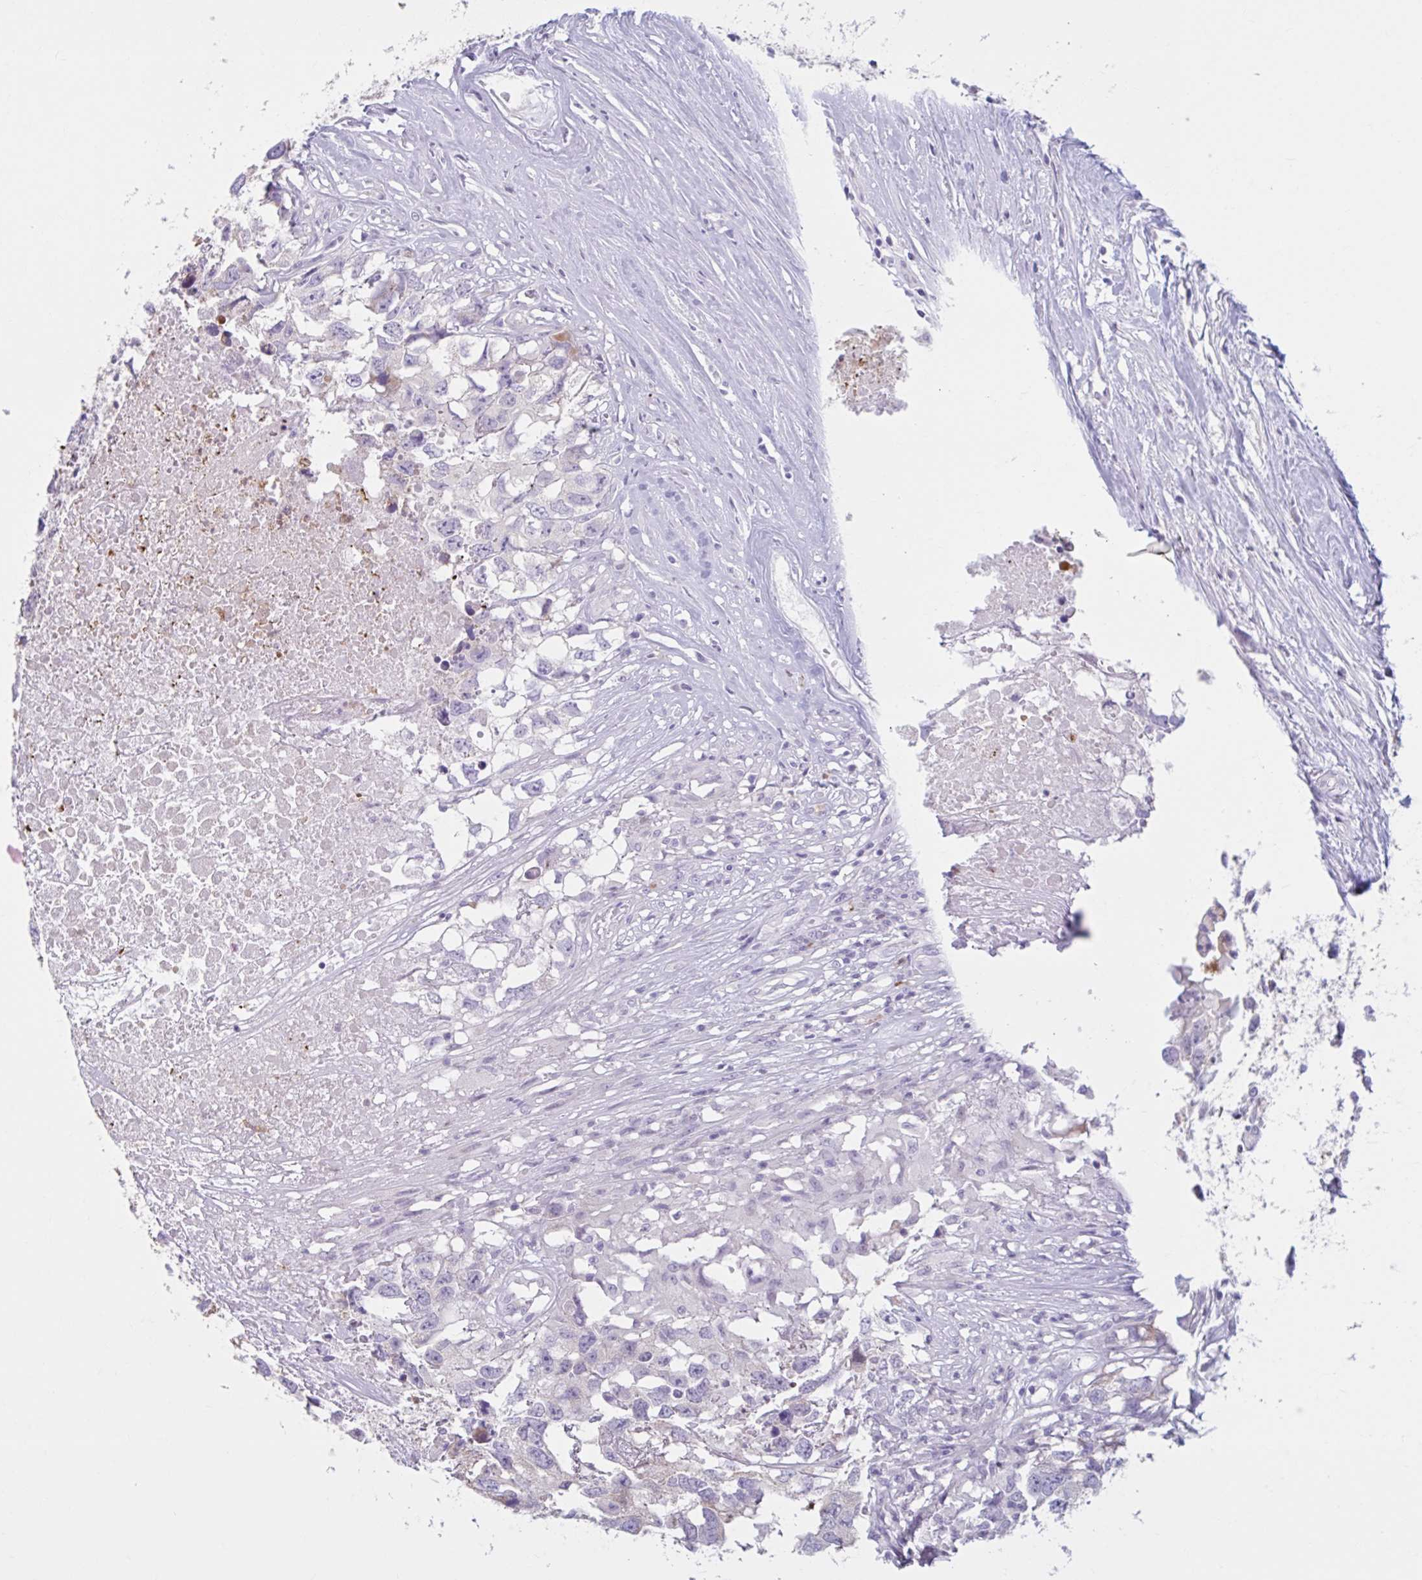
{"staining": {"intensity": "negative", "quantity": "none", "location": "none"}, "tissue": "testis cancer", "cell_type": "Tumor cells", "image_type": "cancer", "snomed": [{"axis": "morphology", "description": "Carcinoma, Embryonal, NOS"}, {"axis": "topography", "description": "Testis"}], "caption": "Testis cancer stained for a protein using immunohistochemistry (IHC) demonstrates no expression tumor cells.", "gene": "CEP120", "patient": {"sex": "male", "age": 83}}